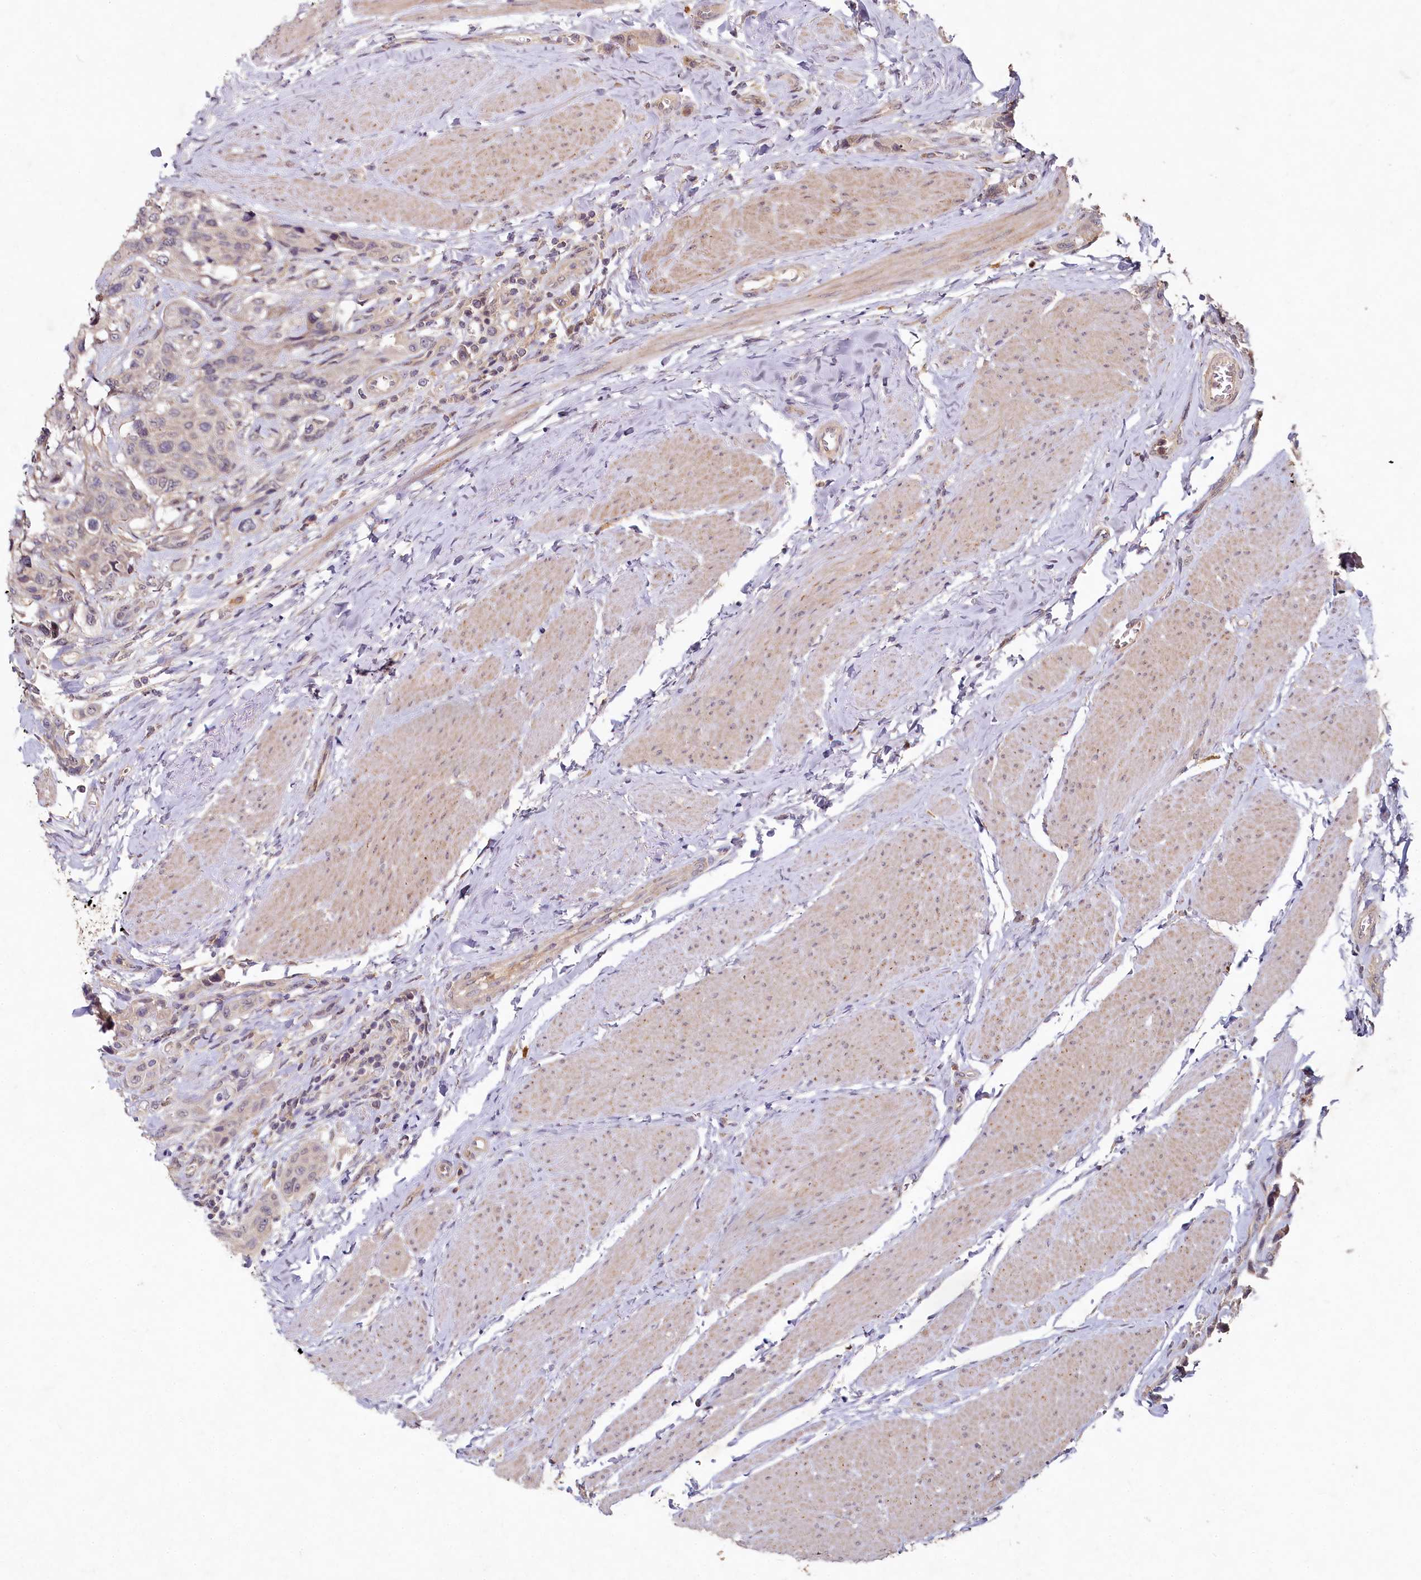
{"staining": {"intensity": "negative", "quantity": "none", "location": "none"}, "tissue": "urothelial cancer", "cell_type": "Tumor cells", "image_type": "cancer", "snomed": [{"axis": "morphology", "description": "Urothelial carcinoma, High grade"}, {"axis": "topography", "description": "Urinary bladder"}], "caption": "A micrograph of human urothelial cancer is negative for staining in tumor cells.", "gene": "HERC3", "patient": {"sex": "male", "age": 50}}